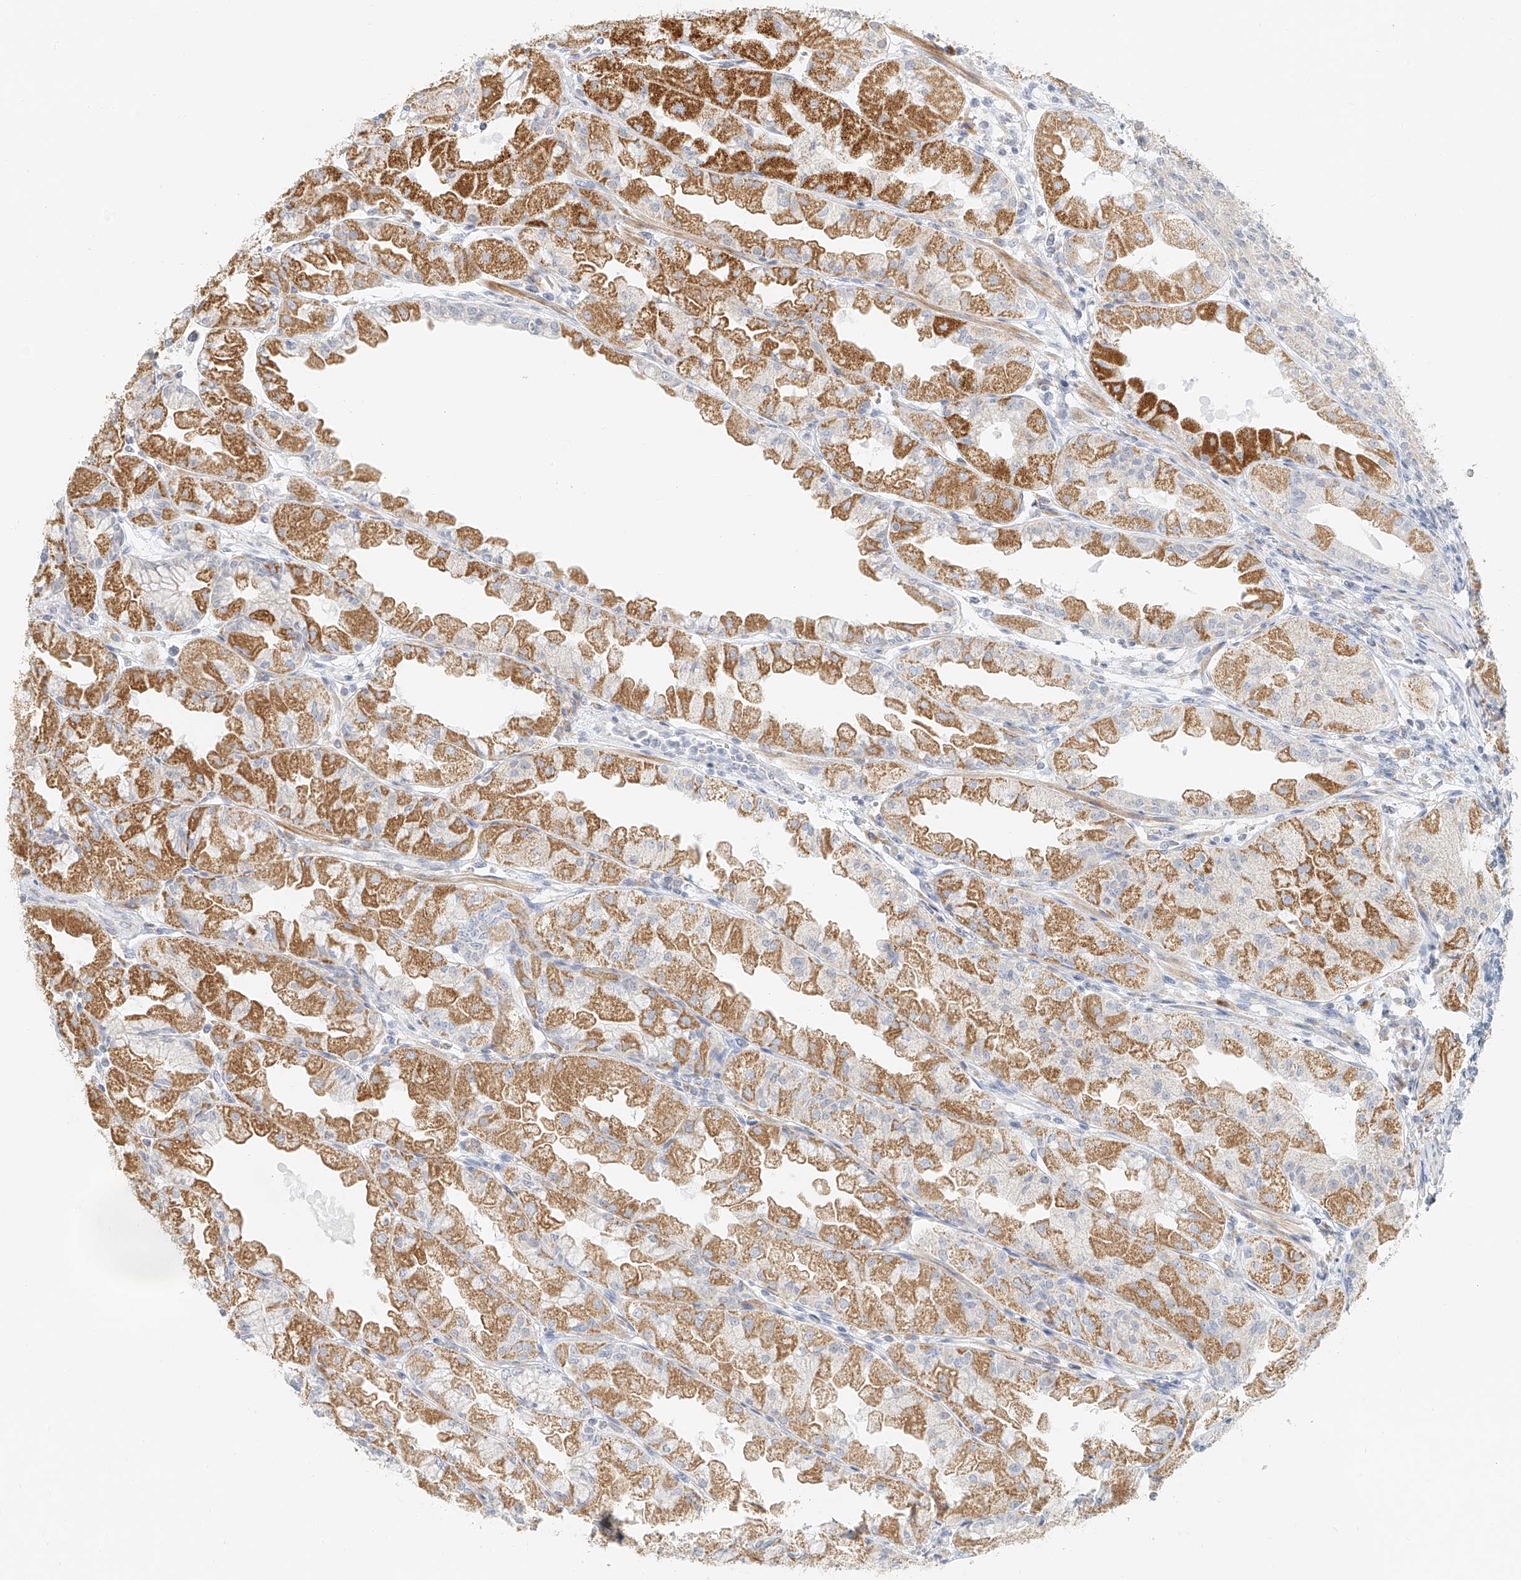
{"staining": {"intensity": "moderate", "quantity": ">75%", "location": "cytoplasmic/membranous"}, "tissue": "stomach", "cell_type": "Glandular cells", "image_type": "normal", "snomed": [{"axis": "morphology", "description": "Normal tissue, NOS"}, {"axis": "topography", "description": "Stomach, upper"}], "caption": "Brown immunohistochemical staining in unremarkable human stomach shows moderate cytoplasmic/membranous staining in approximately >75% of glandular cells.", "gene": "CXorf58", "patient": {"sex": "male", "age": 47}}